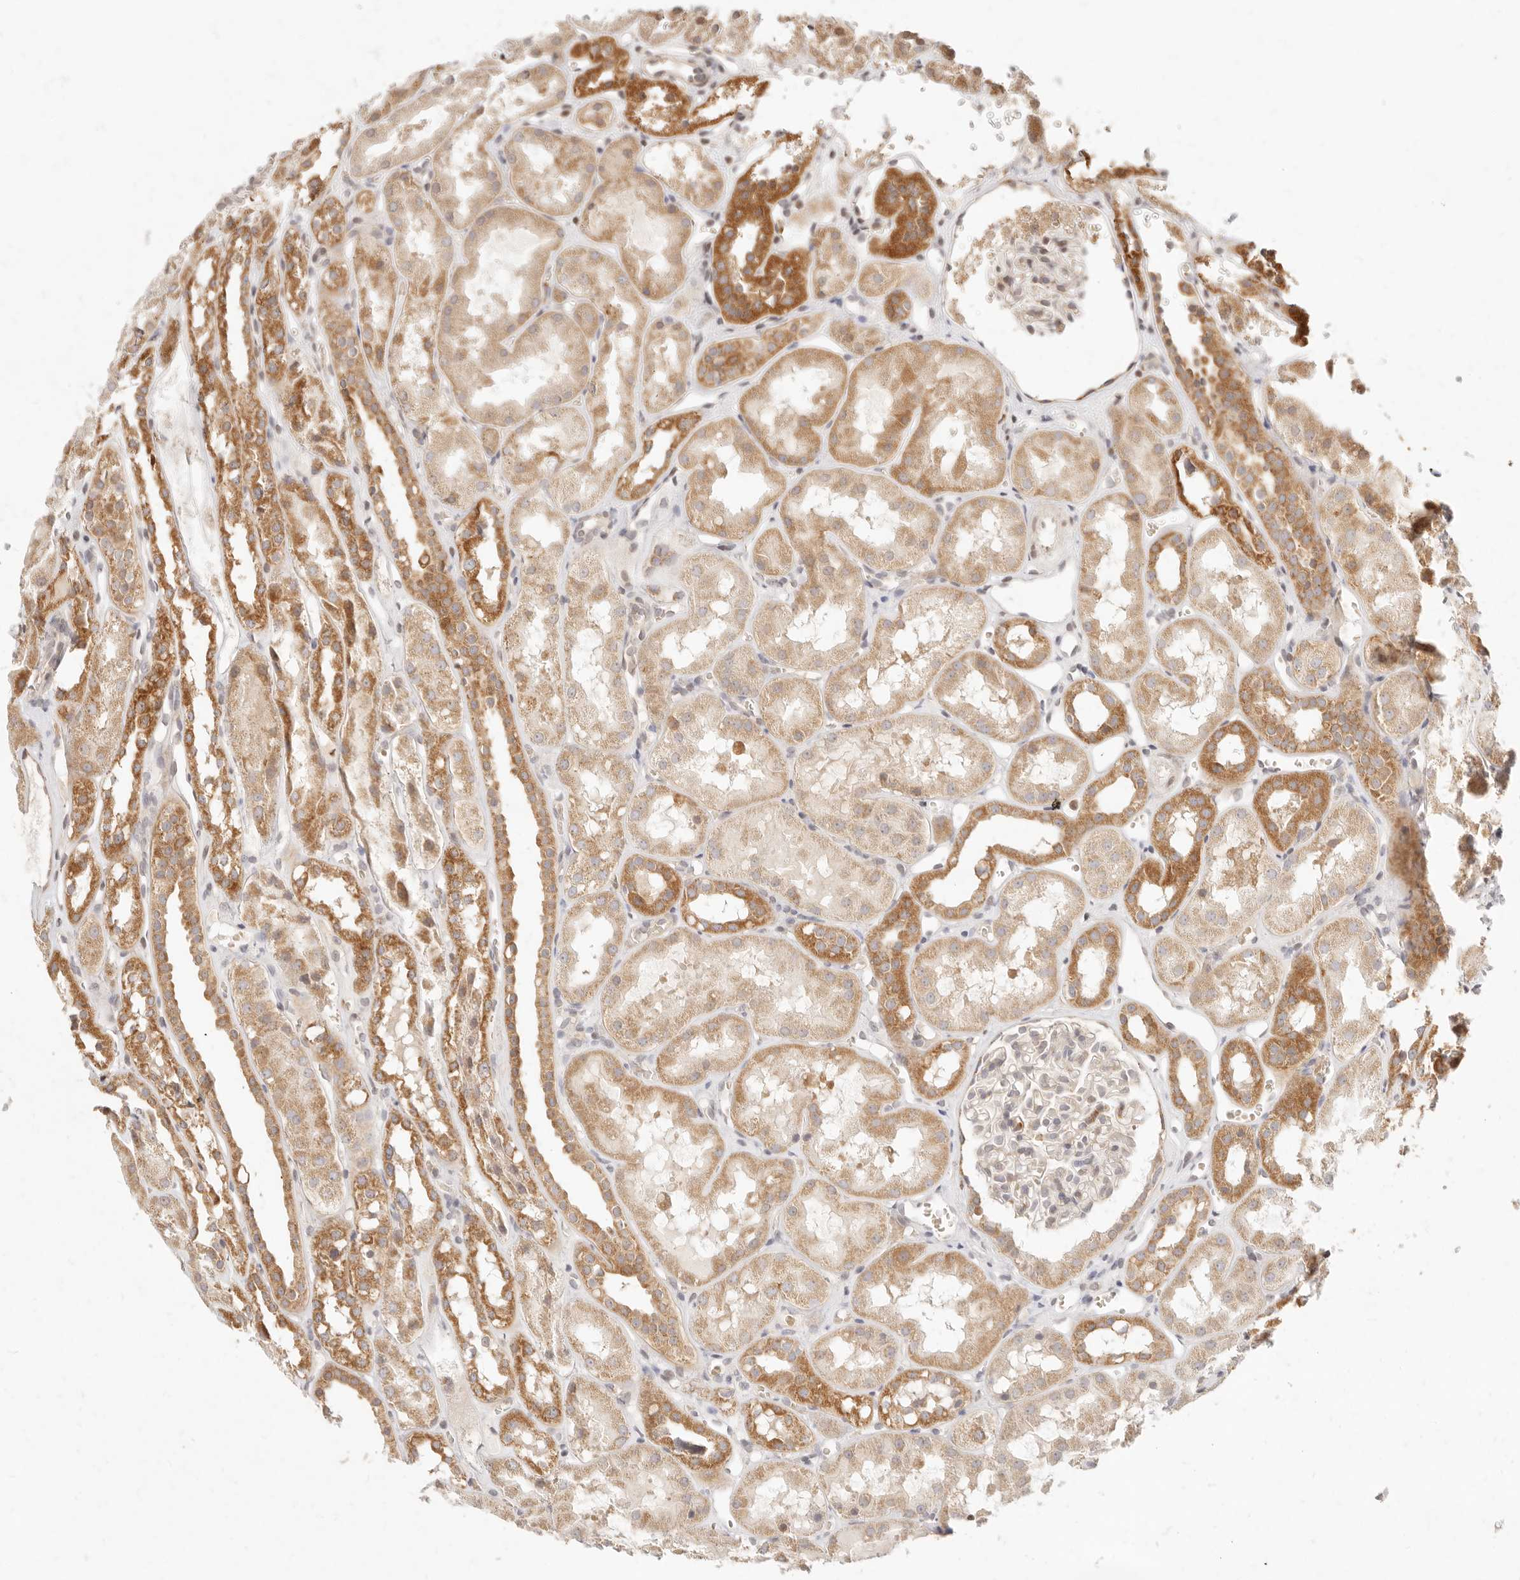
{"staining": {"intensity": "moderate", "quantity": "<25%", "location": "cytoplasmic/membranous"}, "tissue": "kidney", "cell_type": "Cells in glomeruli", "image_type": "normal", "snomed": [{"axis": "morphology", "description": "Normal tissue, NOS"}, {"axis": "topography", "description": "Kidney"}], "caption": "Immunohistochemistry of benign kidney exhibits low levels of moderate cytoplasmic/membranous positivity in approximately <25% of cells in glomeruli. The protein is shown in brown color, while the nuclei are stained blue.", "gene": "ASCL3", "patient": {"sex": "male", "age": 16}}